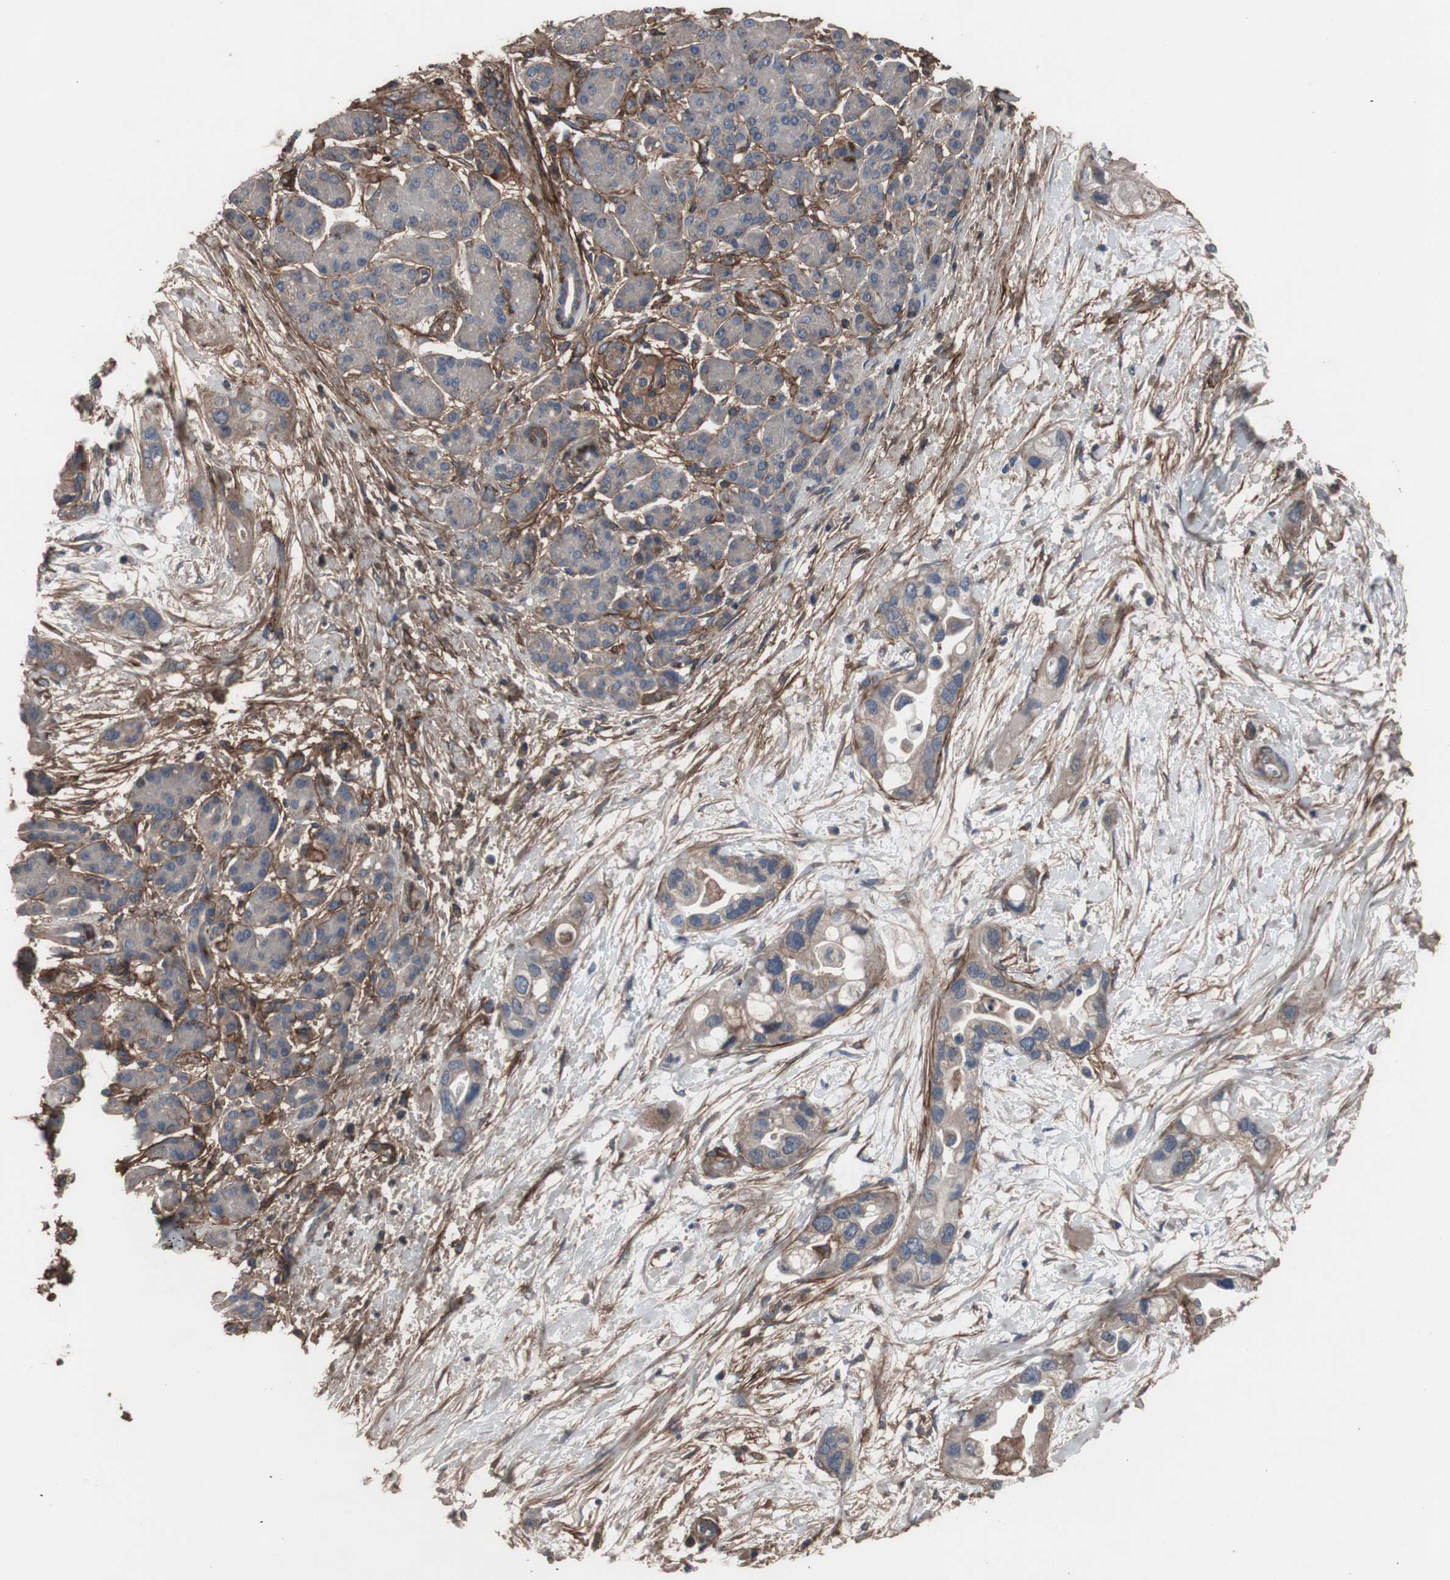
{"staining": {"intensity": "weak", "quantity": "25%-75%", "location": "cytoplasmic/membranous"}, "tissue": "pancreatic cancer", "cell_type": "Tumor cells", "image_type": "cancer", "snomed": [{"axis": "morphology", "description": "Adenocarcinoma, NOS"}, {"axis": "topography", "description": "Pancreas"}], "caption": "Immunohistochemistry image of adenocarcinoma (pancreatic) stained for a protein (brown), which displays low levels of weak cytoplasmic/membranous positivity in about 25%-75% of tumor cells.", "gene": "COL6A2", "patient": {"sex": "female", "age": 77}}